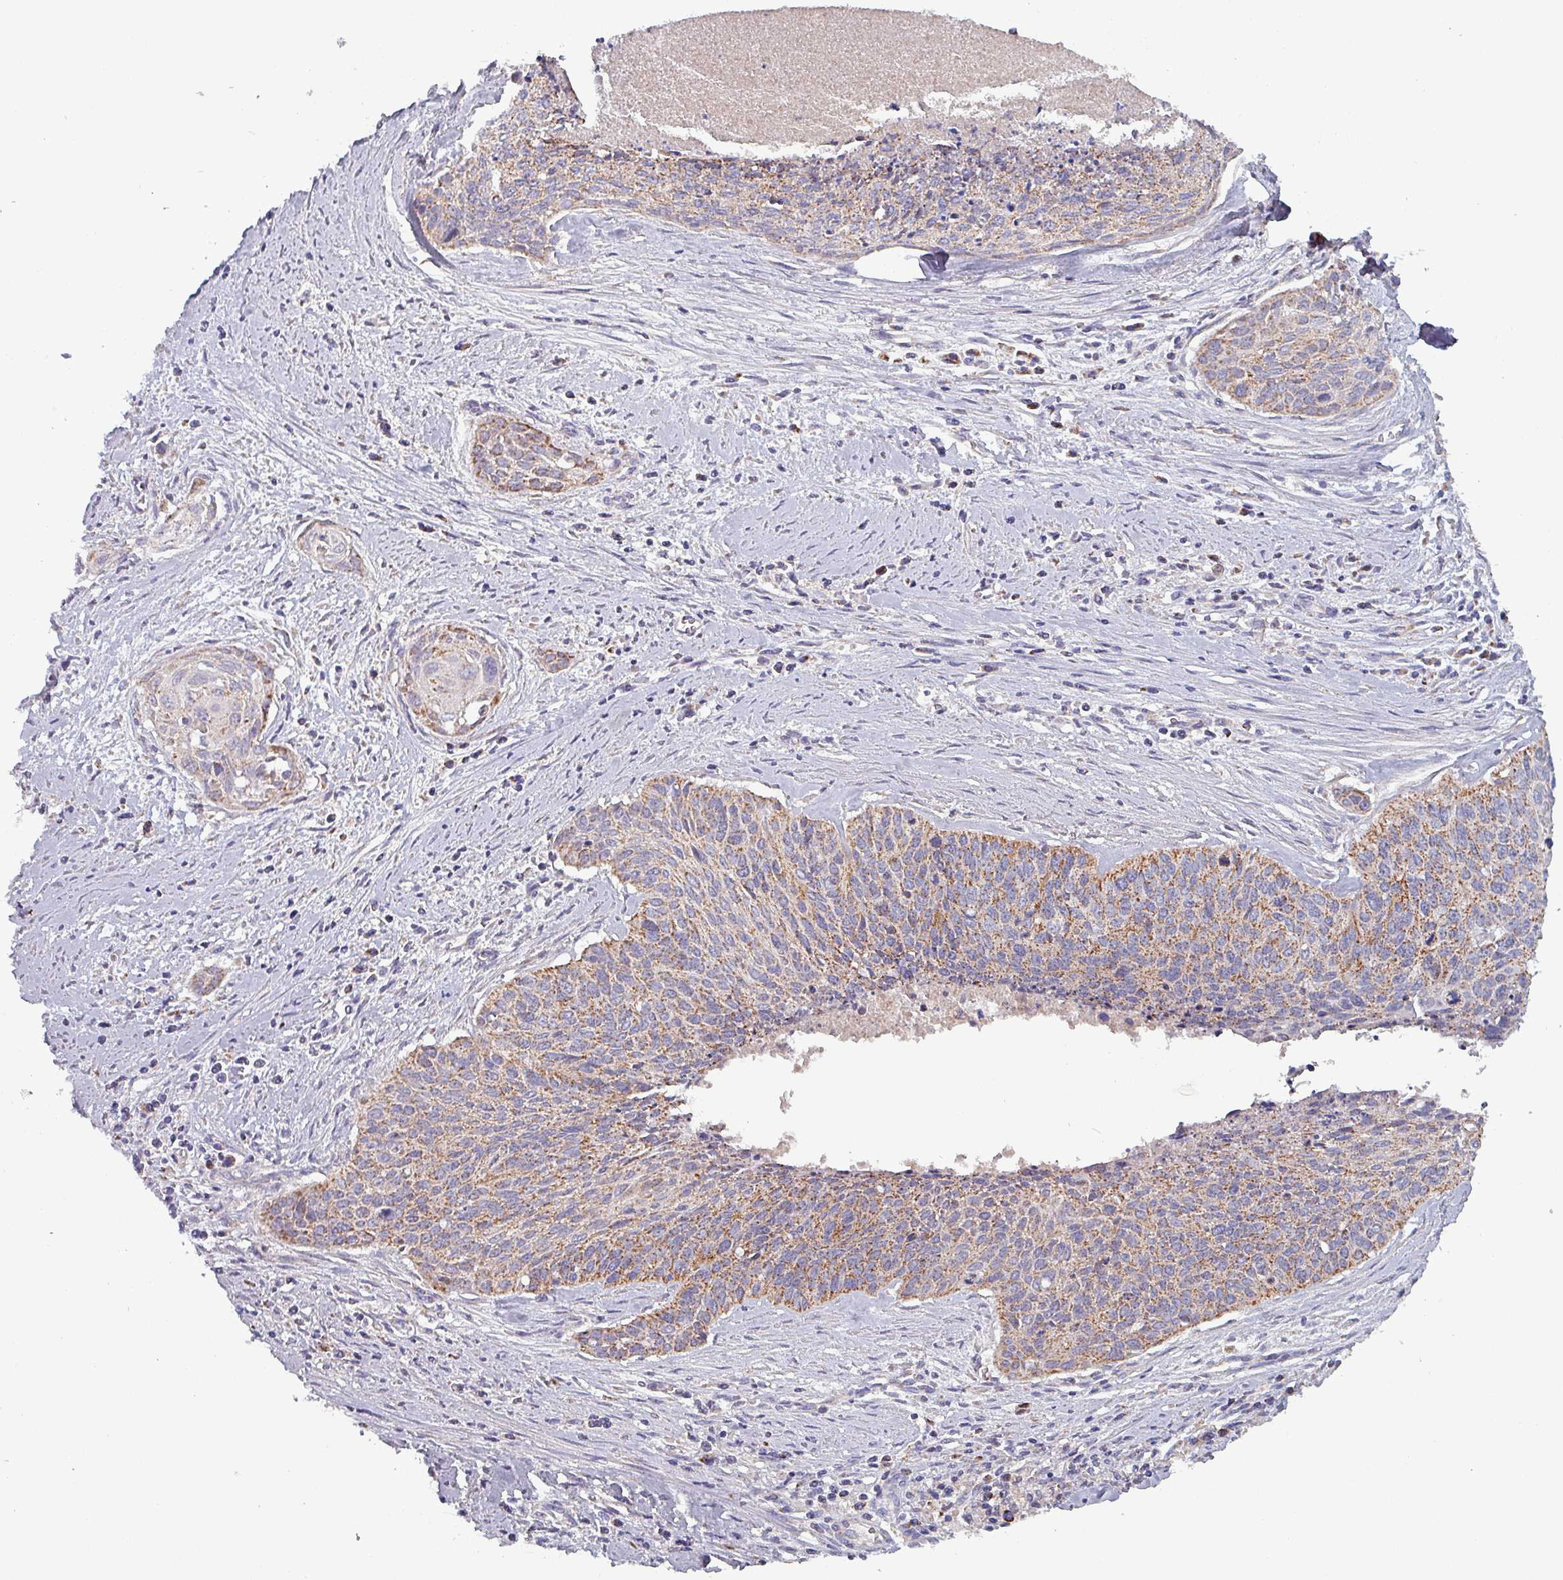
{"staining": {"intensity": "moderate", "quantity": ">75%", "location": "cytoplasmic/membranous"}, "tissue": "cervical cancer", "cell_type": "Tumor cells", "image_type": "cancer", "snomed": [{"axis": "morphology", "description": "Squamous cell carcinoma, NOS"}, {"axis": "topography", "description": "Cervix"}], "caption": "Cervical squamous cell carcinoma was stained to show a protein in brown. There is medium levels of moderate cytoplasmic/membranous staining in about >75% of tumor cells.", "gene": "ZNF322", "patient": {"sex": "female", "age": 55}}